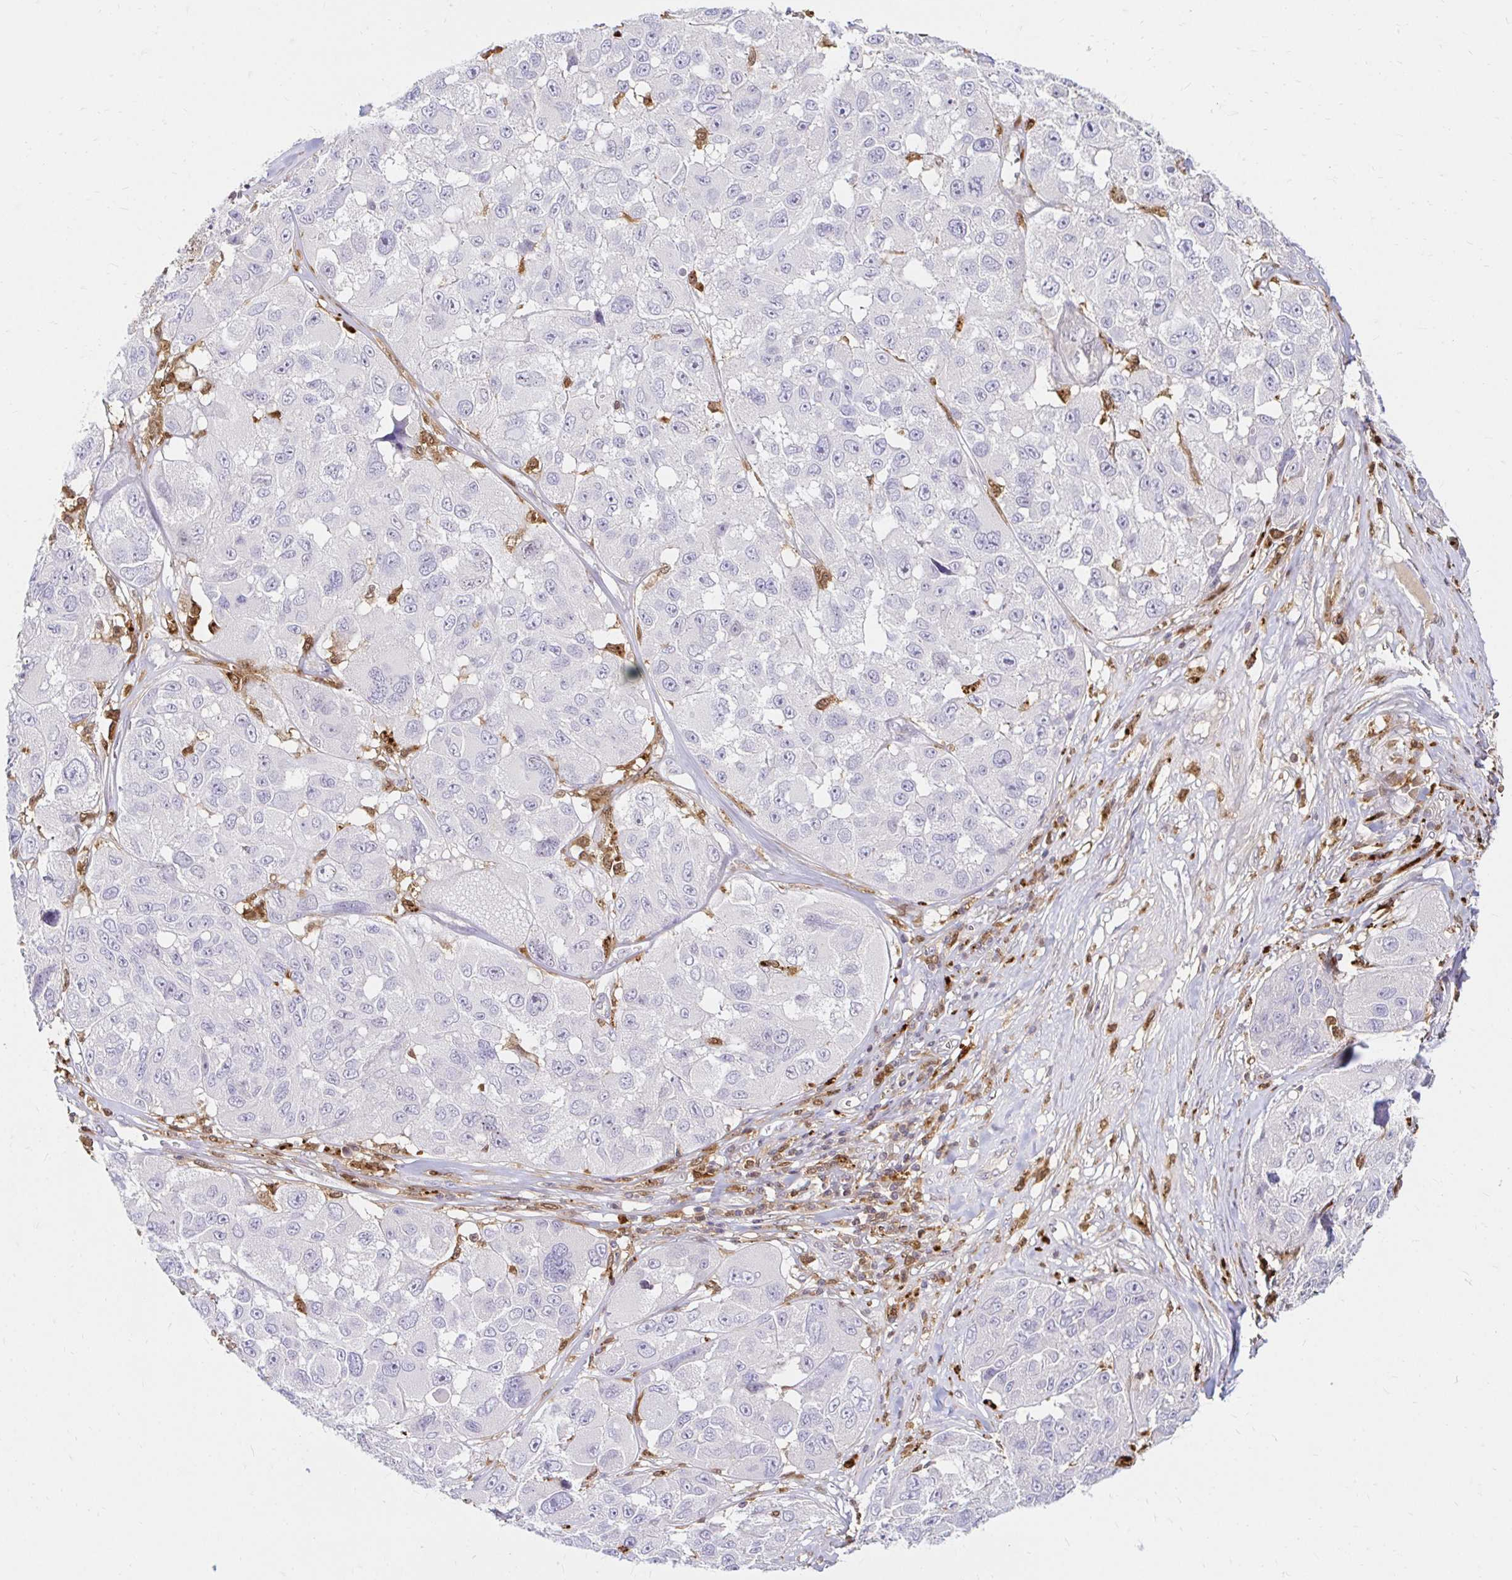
{"staining": {"intensity": "negative", "quantity": "none", "location": "none"}, "tissue": "melanoma", "cell_type": "Tumor cells", "image_type": "cancer", "snomed": [{"axis": "morphology", "description": "Malignant melanoma, NOS"}, {"axis": "topography", "description": "Skin"}], "caption": "Tumor cells show no significant protein staining in melanoma.", "gene": "PYCARD", "patient": {"sex": "female", "age": 66}}